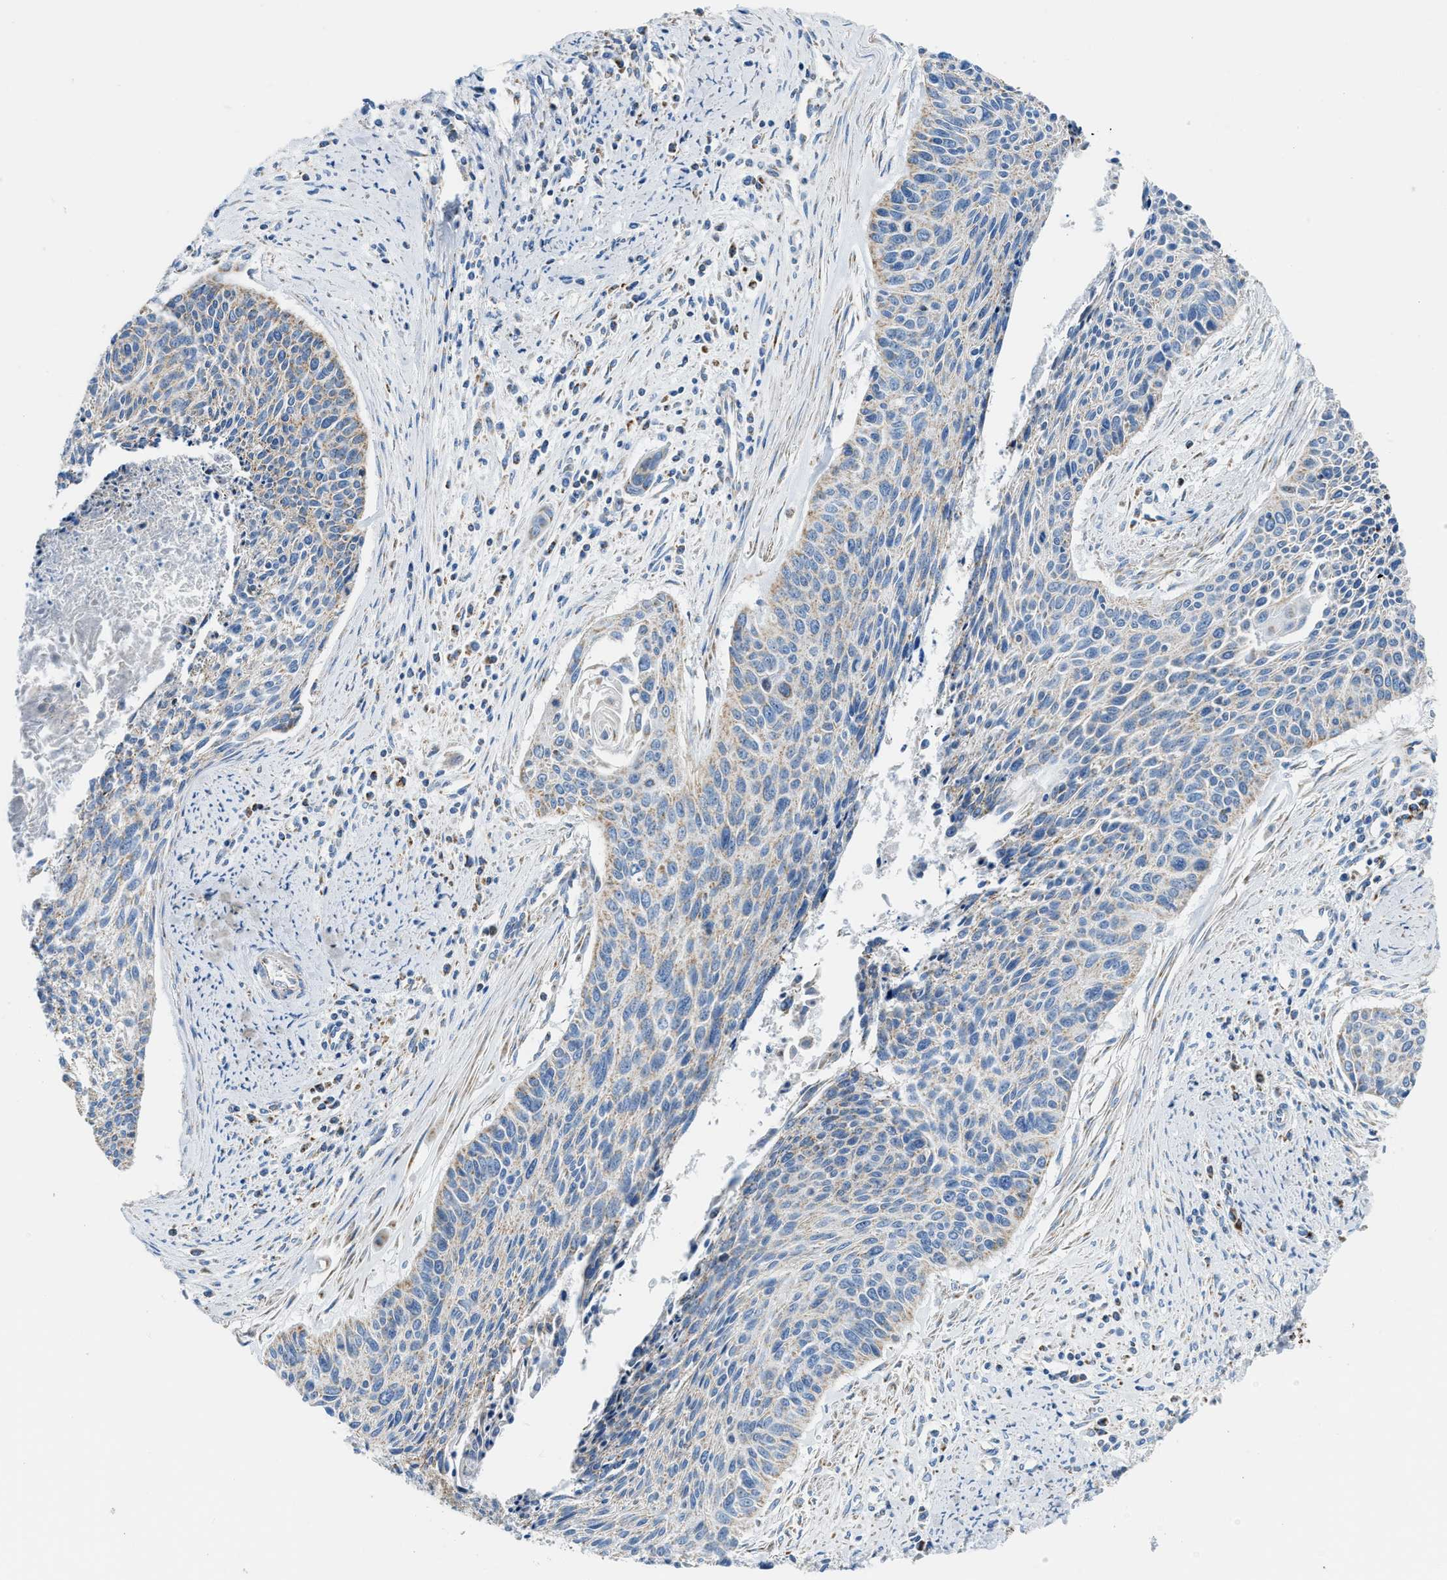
{"staining": {"intensity": "moderate", "quantity": "25%-75%", "location": "cytoplasmic/membranous"}, "tissue": "cervical cancer", "cell_type": "Tumor cells", "image_type": "cancer", "snomed": [{"axis": "morphology", "description": "Squamous cell carcinoma, NOS"}, {"axis": "topography", "description": "Cervix"}], "caption": "Cervical cancer (squamous cell carcinoma) stained with a brown dye exhibits moderate cytoplasmic/membranous positive expression in about 25%-75% of tumor cells.", "gene": "ETFB", "patient": {"sex": "female", "age": 55}}